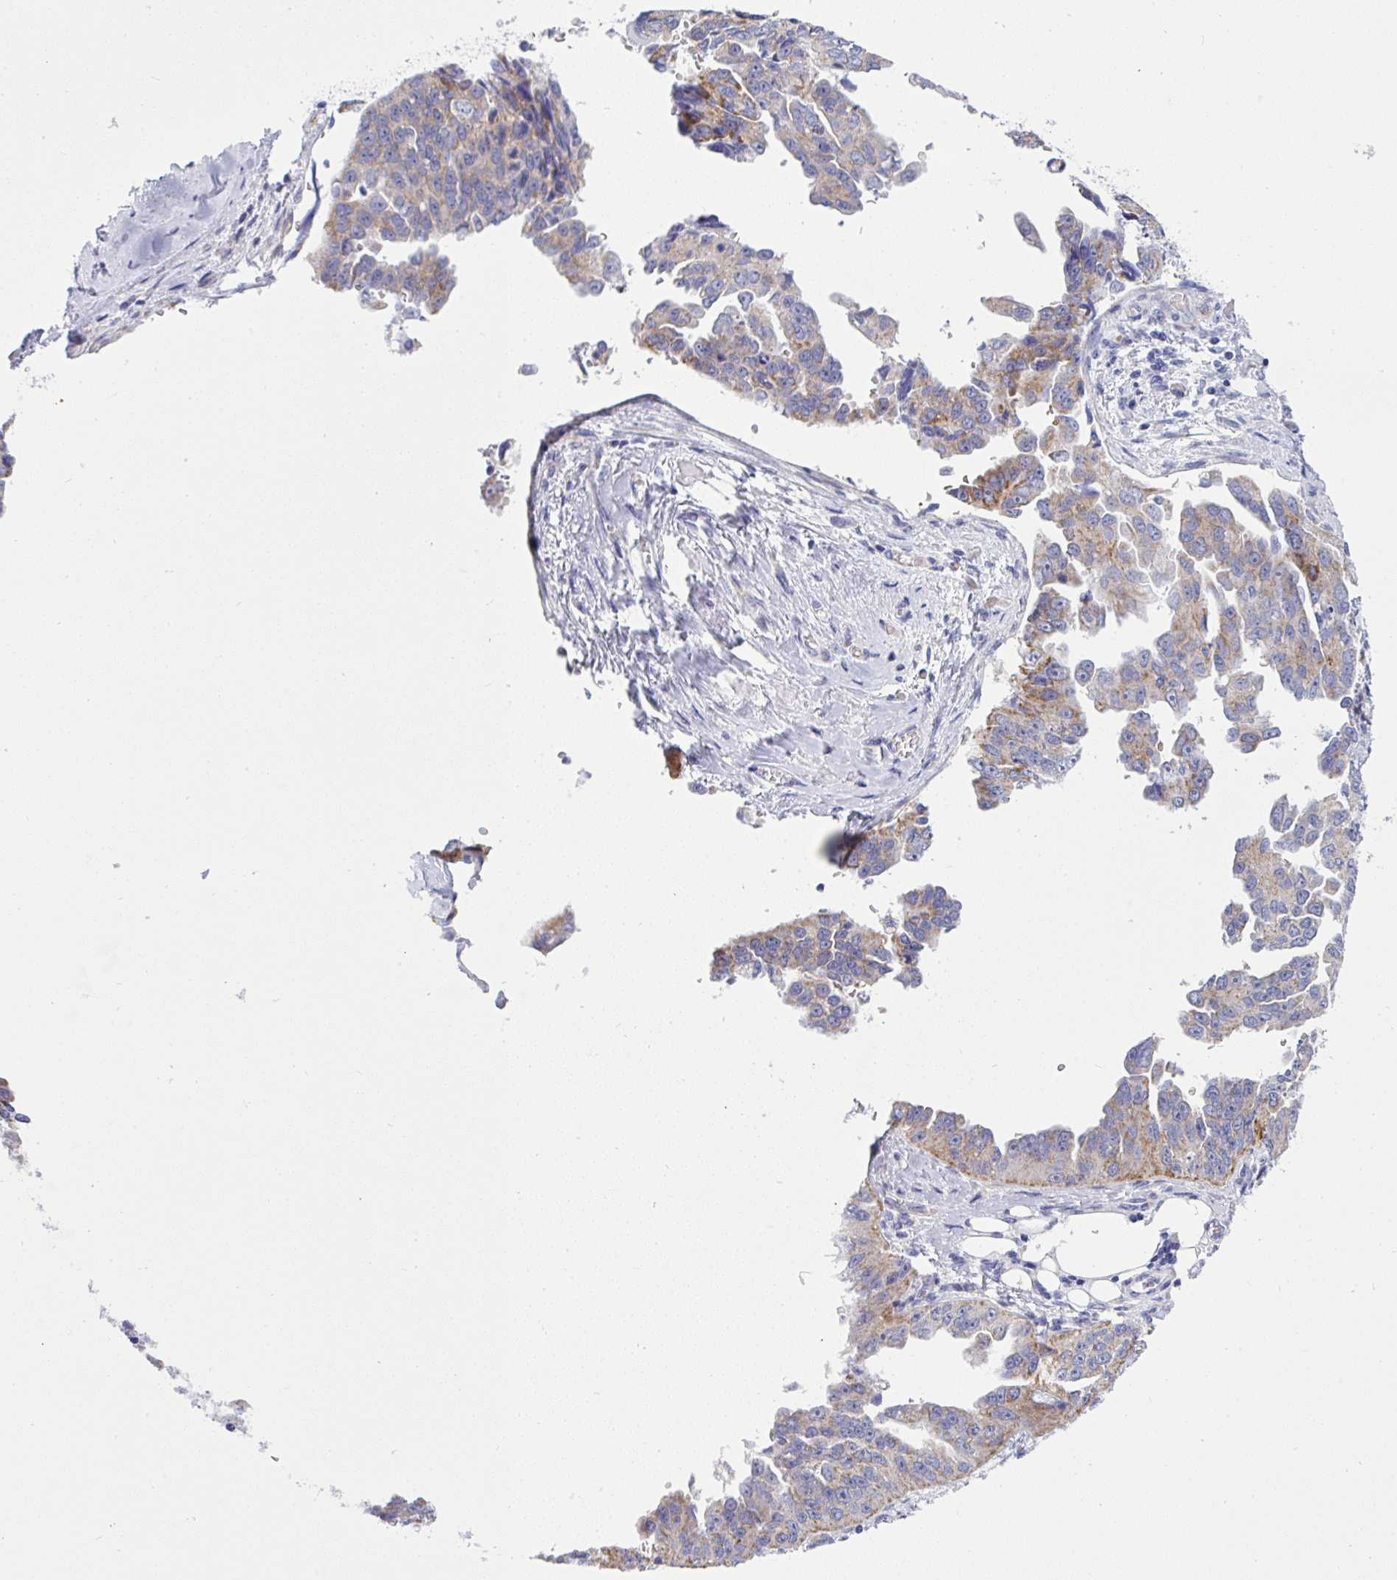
{"staining": {"intensity": "moderate", "quantity": "<25%", "location": "cytoplasmic/membranous"}, "tissue": "ovarian cancer", "cell_type": "Tumor cells", "image_type": "cancer", "snomed": [{"axis": "morphology", "description": "Cystadenocarcinoma, serous, NOS"}, {"axis": "topography", "description": "Ovary"}], "caption": "Immunohistochemical staining of ovarian serous cystadenocarcinoma exhibits low levels of moderate cytoplasmic/membranous protein staining in about <25% of tumor cells. (Brightfield microscopy of DAB IHC at high magnification).", "gene": "NTN1", "patient": {"sex": "female", "age": 75}}